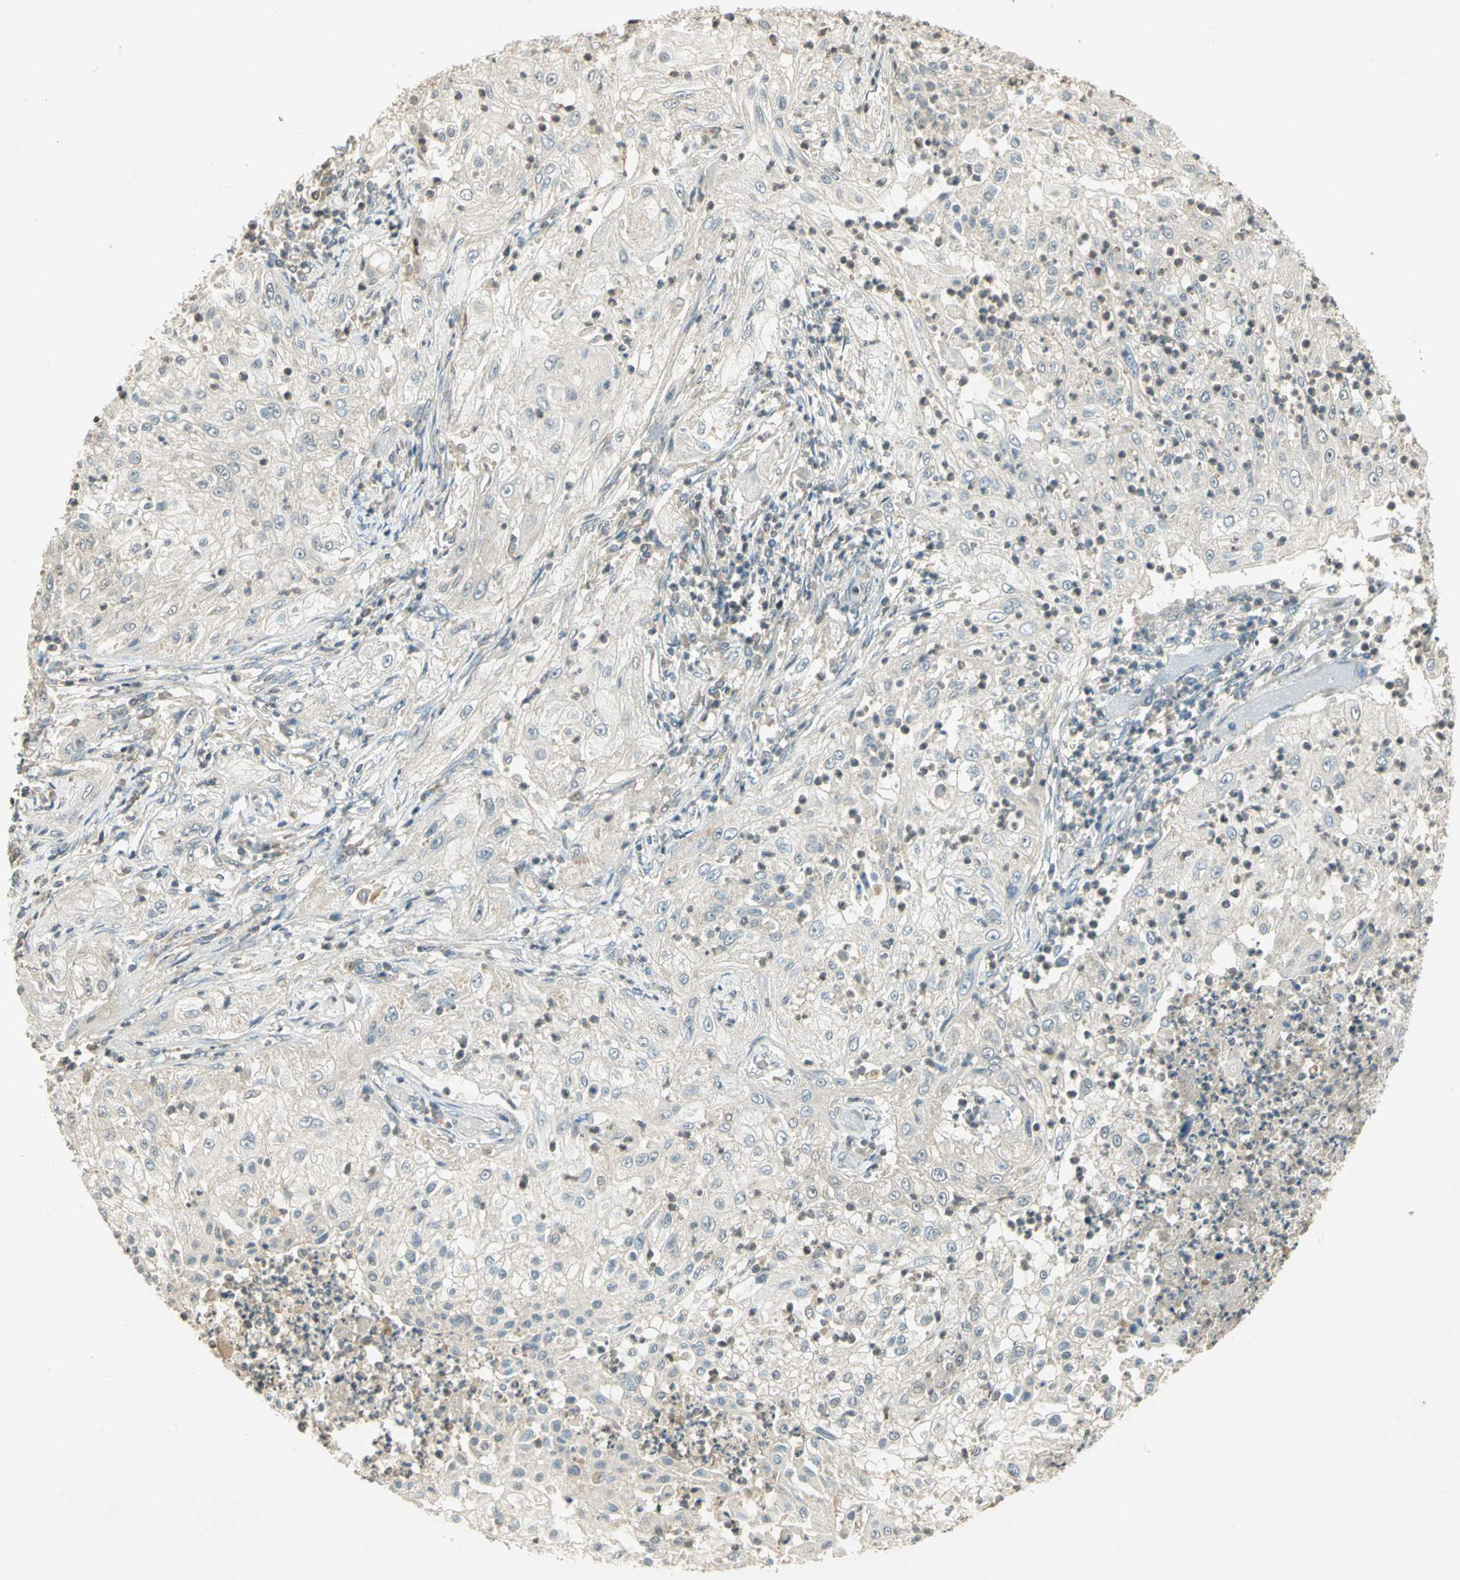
{"staining": {"intensity": "negative", "quantity": "none", "location": "none"}, "tissue": "lung cancer", "cell_type": "Tumor cells", "image_type": "cancer", "snomed": [{"axis": "morphology", "description": "Inflammation, NOS"}, {"axis": "morphology", "description": "Squamous cell carcinoma, NOS"}, {"axis": "topography", "description": "Lymph node"}, {"axis": "topography", "description": "Soft tissue"}, {"axis": "topography", "description": "Lung"}], "caption": "Tumor cells show no significant protein positivity in lung cancer.", "gene": "BIRC2", "patient": {"sex": "male", "age": 66}}